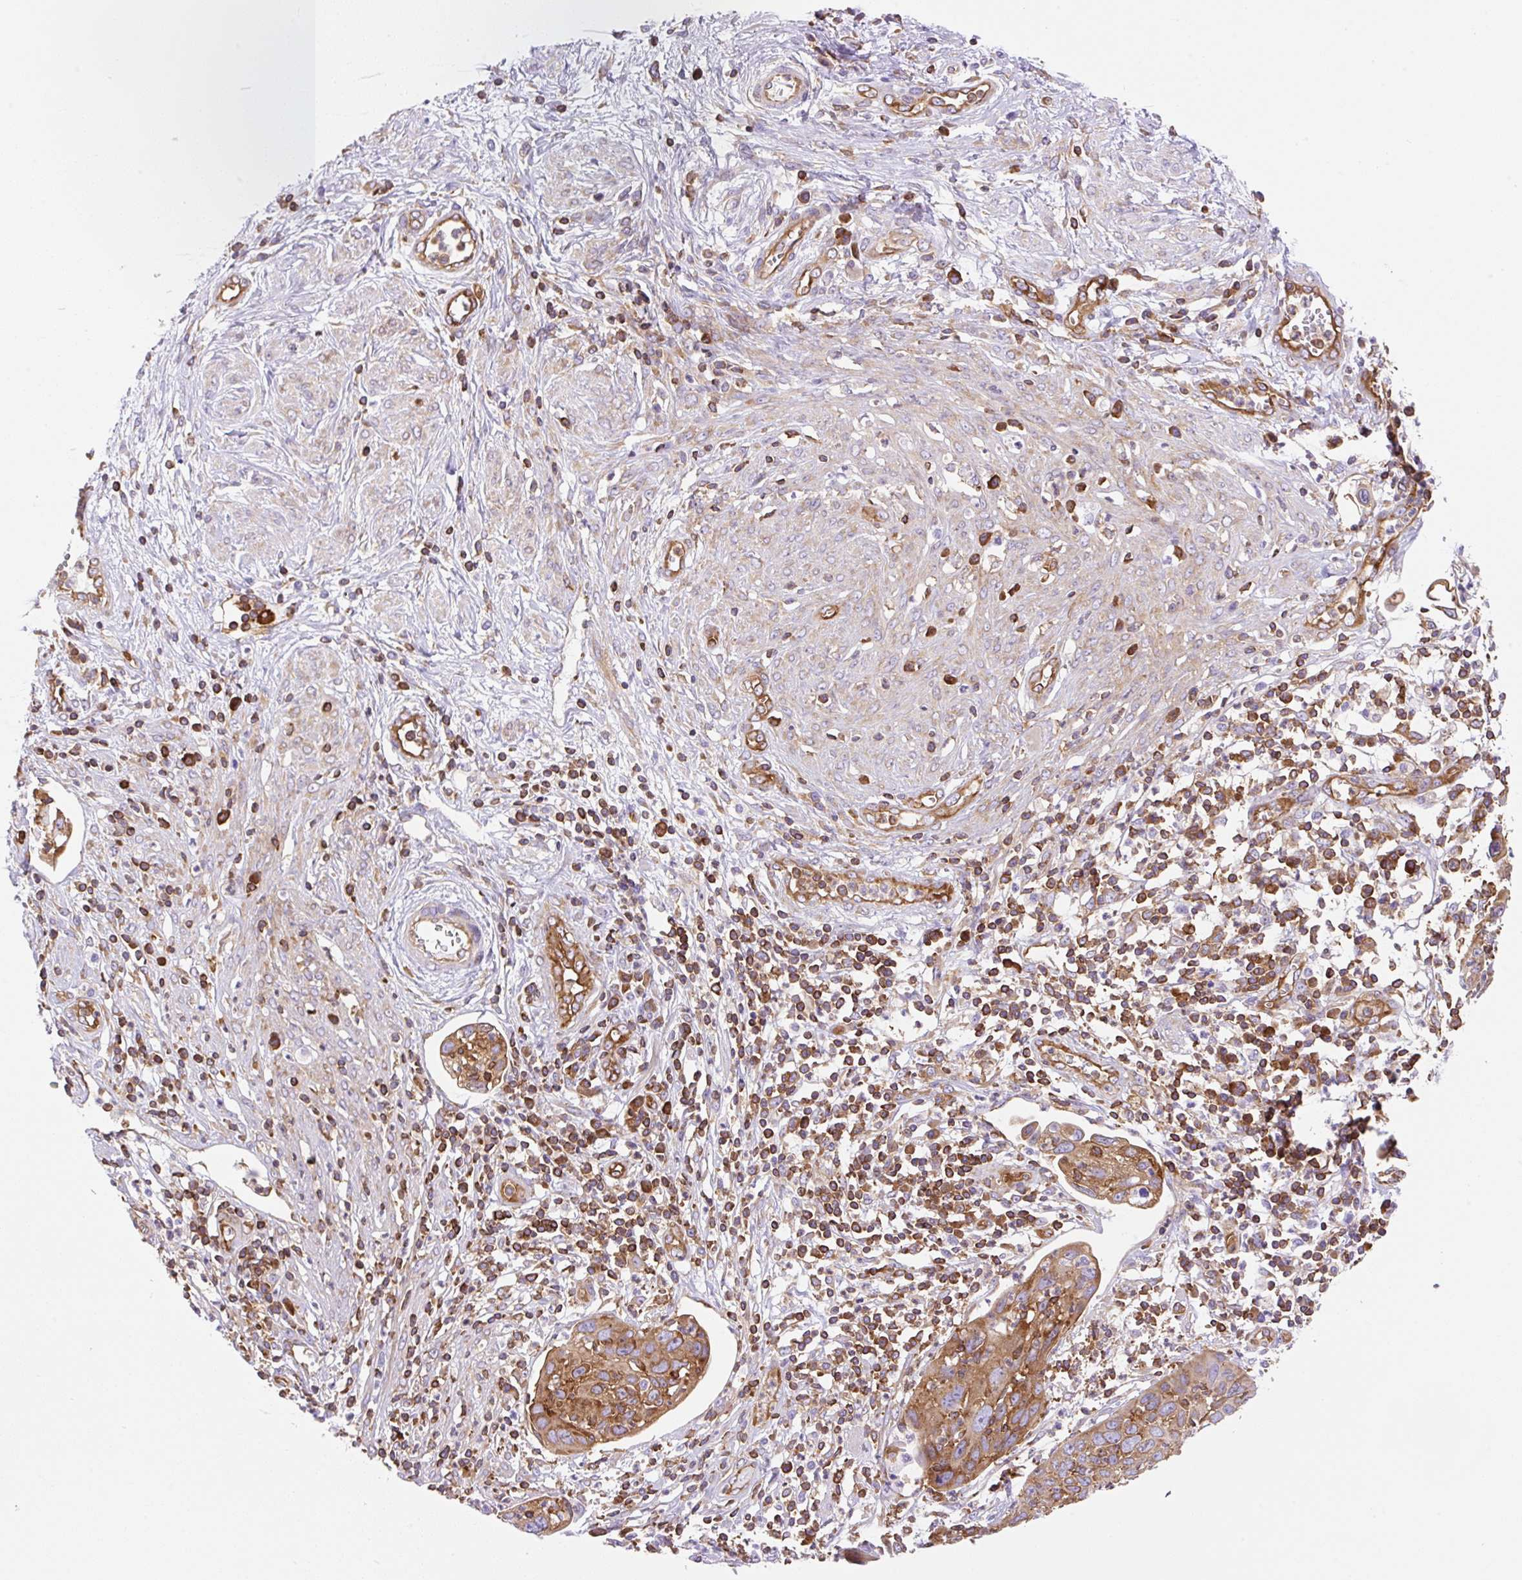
{"staining": {"intensity": "strong", "quantity": ">75%", "location": "cytoplasmic/membranous"}, "tissue": "cervical cancer", "cell_type": "Tumor cells", "image_type": "cancer", "snomed": [{"axis": "morphology", "description": "Squamous cell carcinoma, NOS"}, {"axis": "topography", "description": "Cervix"}], "caption": "A high amount of strong cytoplasmic/membranous expression is seen in about >75% of tumor cells in squamous cell carcinoma (cervical) tissue.", "gene": "DNM2", "patient": {"sex": "female", "age": 36}}